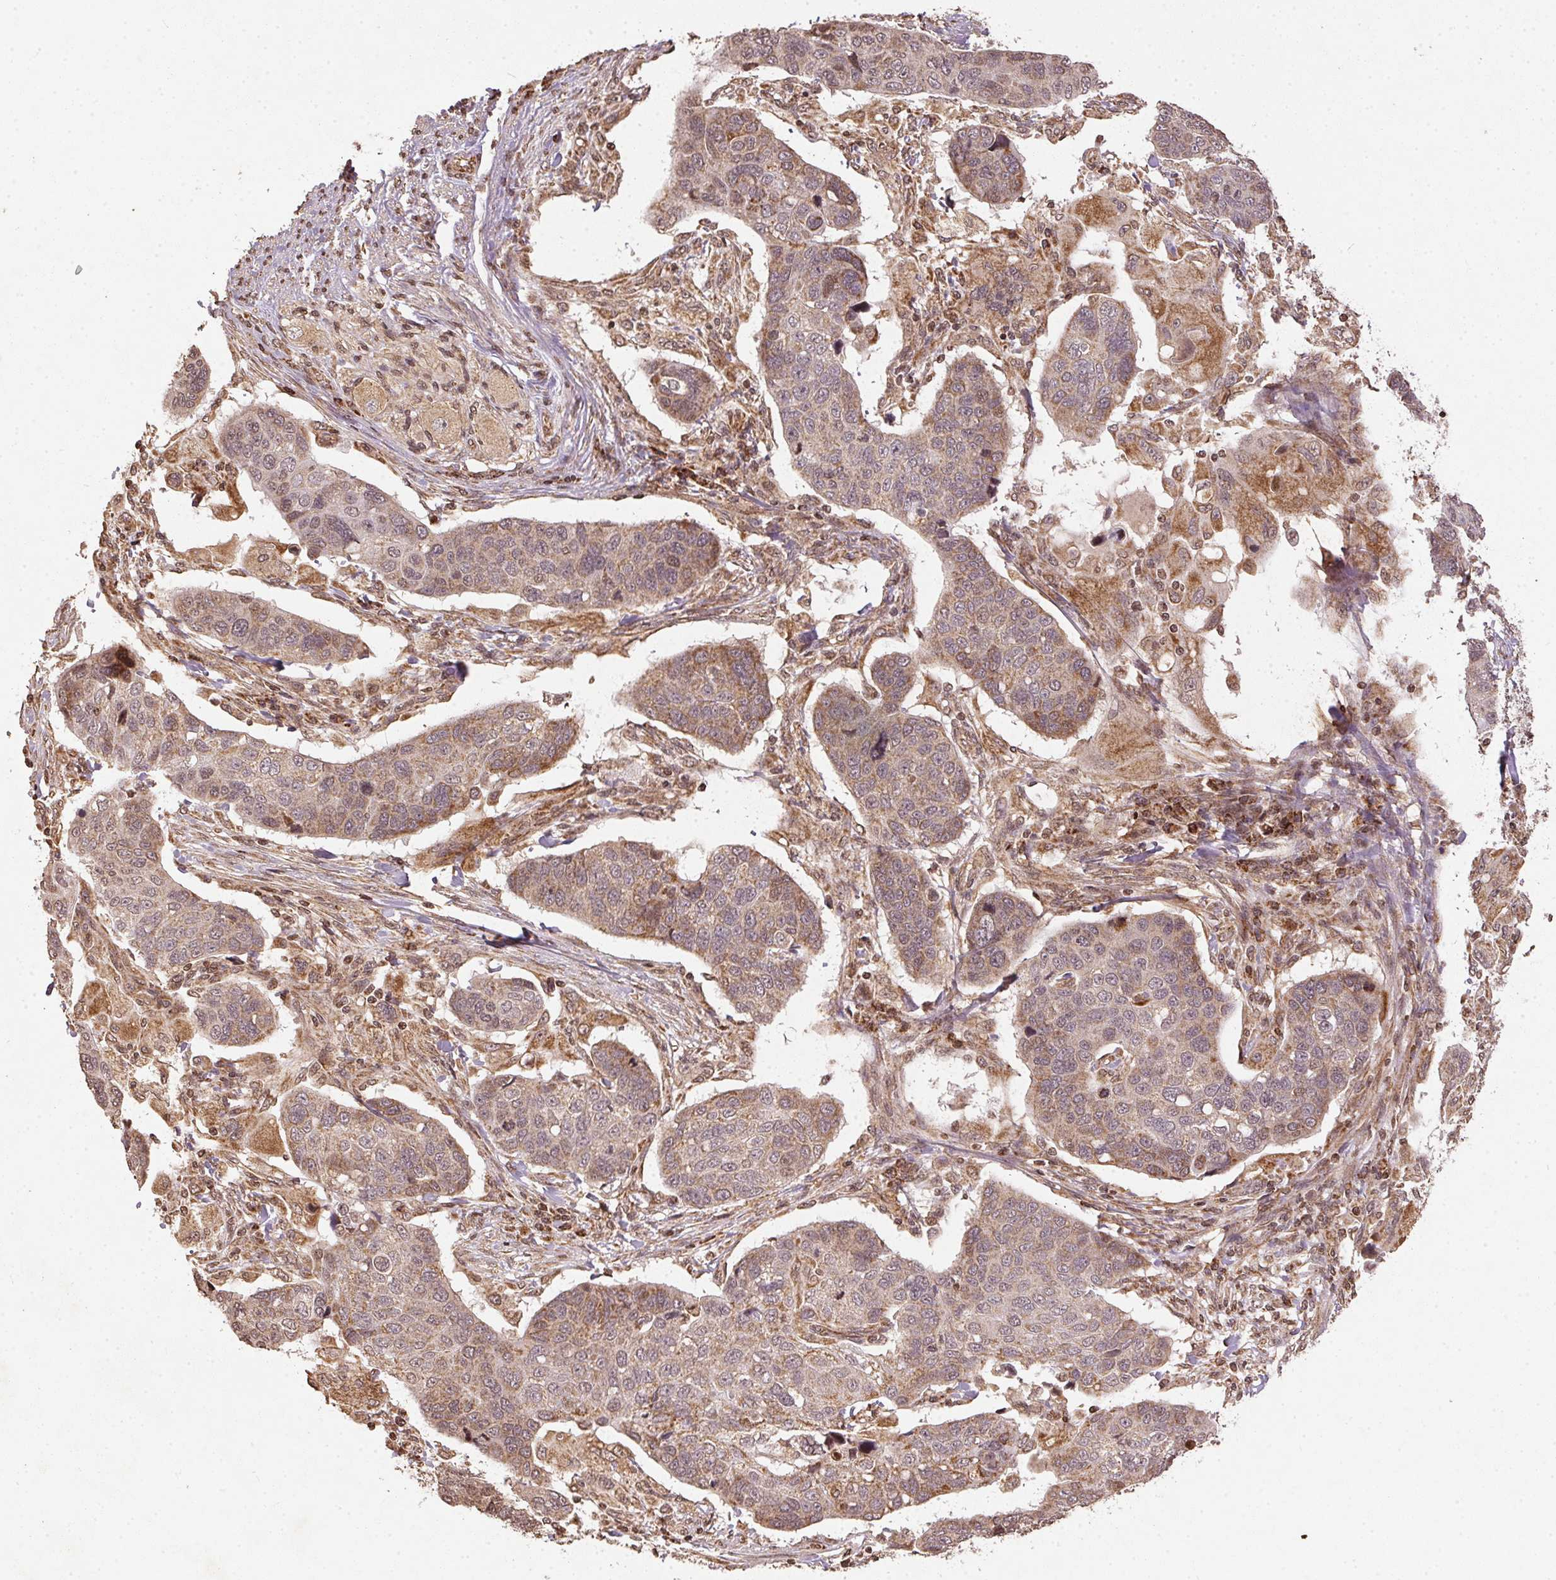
{"staining": {"intensity": "moderate", "quantity": ">75%", "location": "cytoplasmic/membranous"}, "tissue": "lung cancer", "cell_type": "Tumor cells", "image_type": "cancer", "snomed": [{"axis": "morphology", "description": "Squamous cell carcinoma, NOS"}, {"axis": "topography", "description": "Lymph node"}, {"axis": "topography", "description": "Lung"}], "caption": "A brown stain labels moderate cytoplasmic/membranous staining of a protein in human lung cancer (squamous cell carcinoma) tumor cells.", "gene": "SPRED2", "patient": {"sex": "male", "age": 61}}